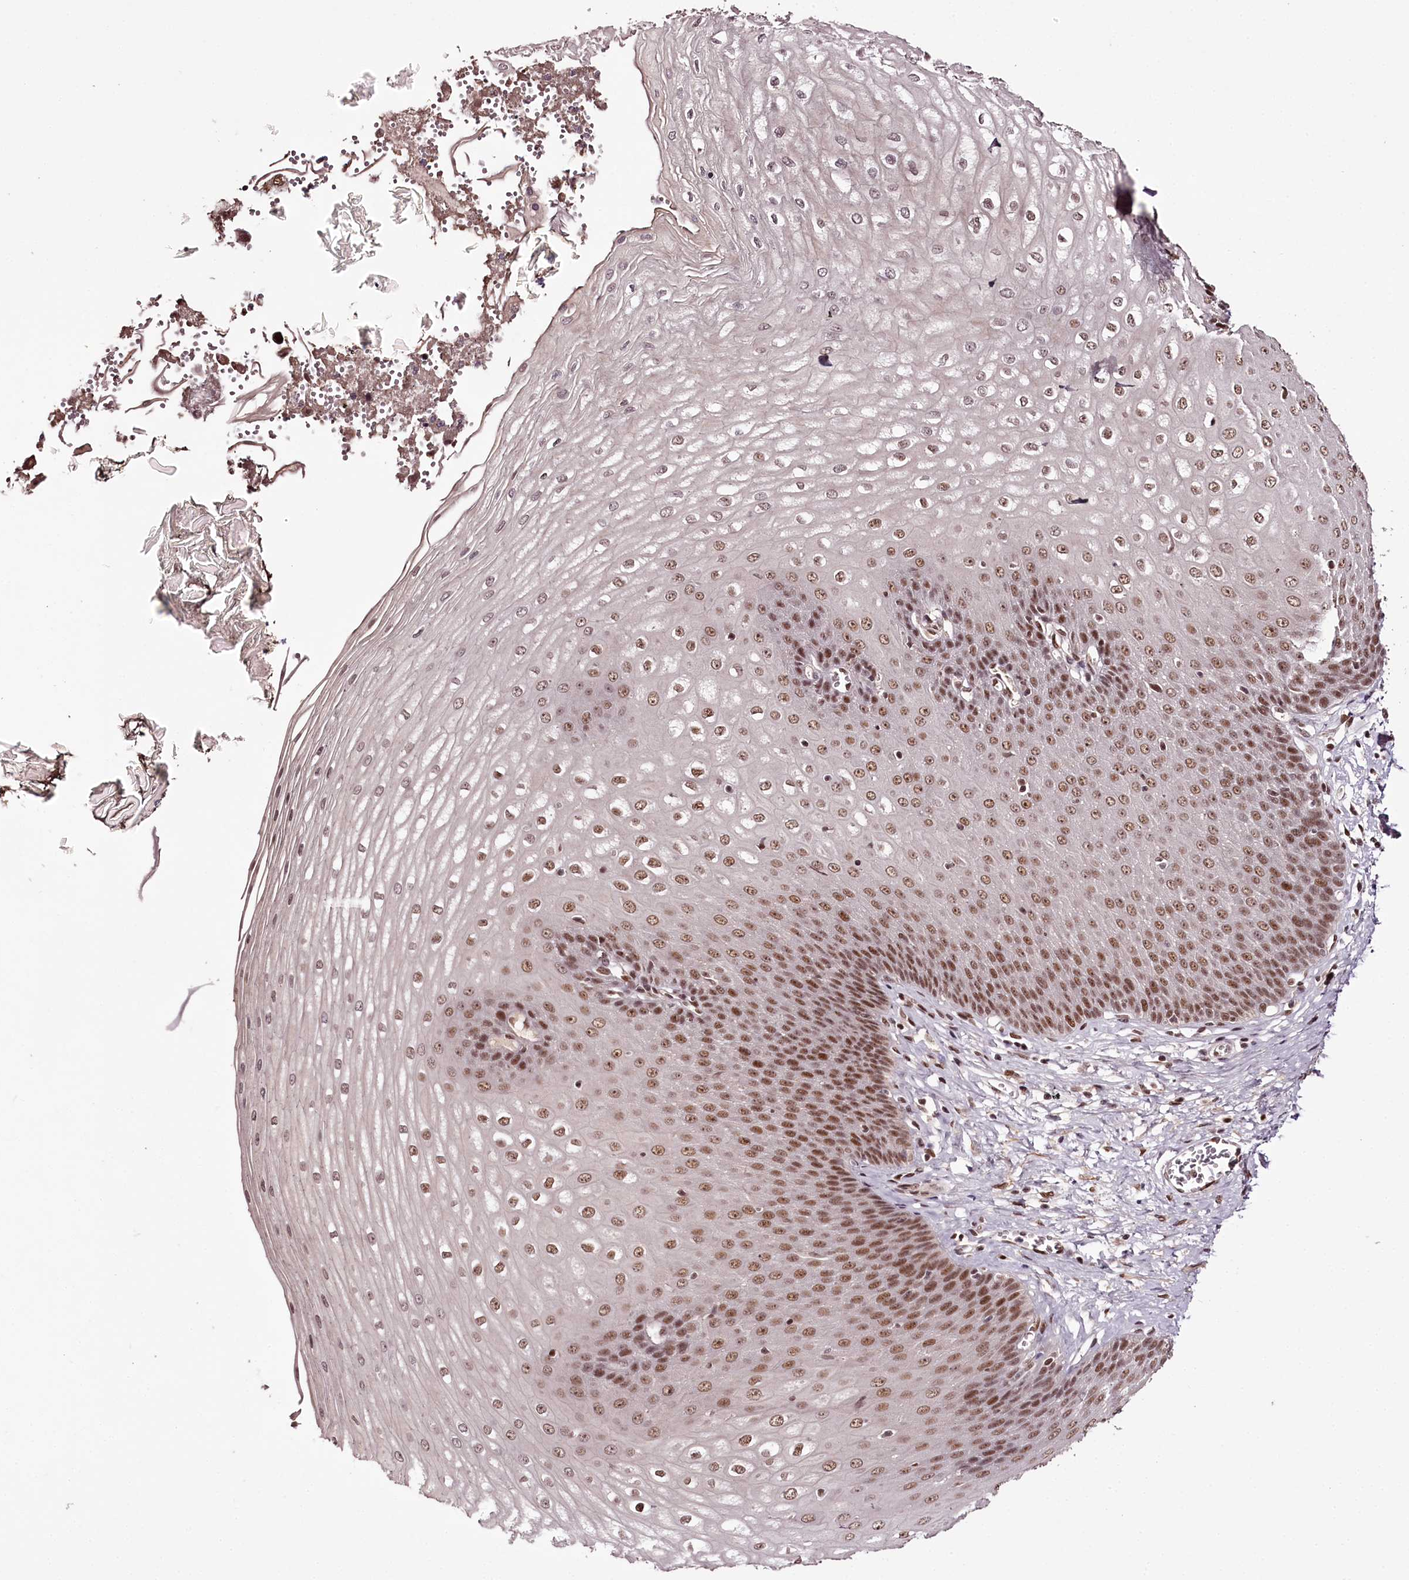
{"staining": {"intensity": "strong", "quantity": ">75%", "location": "nuclear"}, "tissue": "esophagus", "cell_type": "Squamous epithelial cells", "image_type": "normal", "snomed": [{"axis": "morphology", "description": "Normal tissue, NOS"}, {"axis": "topography", "description": "Esophagus"}], "caption": "Immunohistochemical staining of benign esophagus reveals >75% levels of strong nuclear protein positivity in about >75% of squamous epithelial cells. The staining was performed using DAB, with brown indicating positive protein expression. Nuclei are stained blue with hematoxylin.", "gene": "TTC33", "patient": {"sex": "male", "age": 60}}